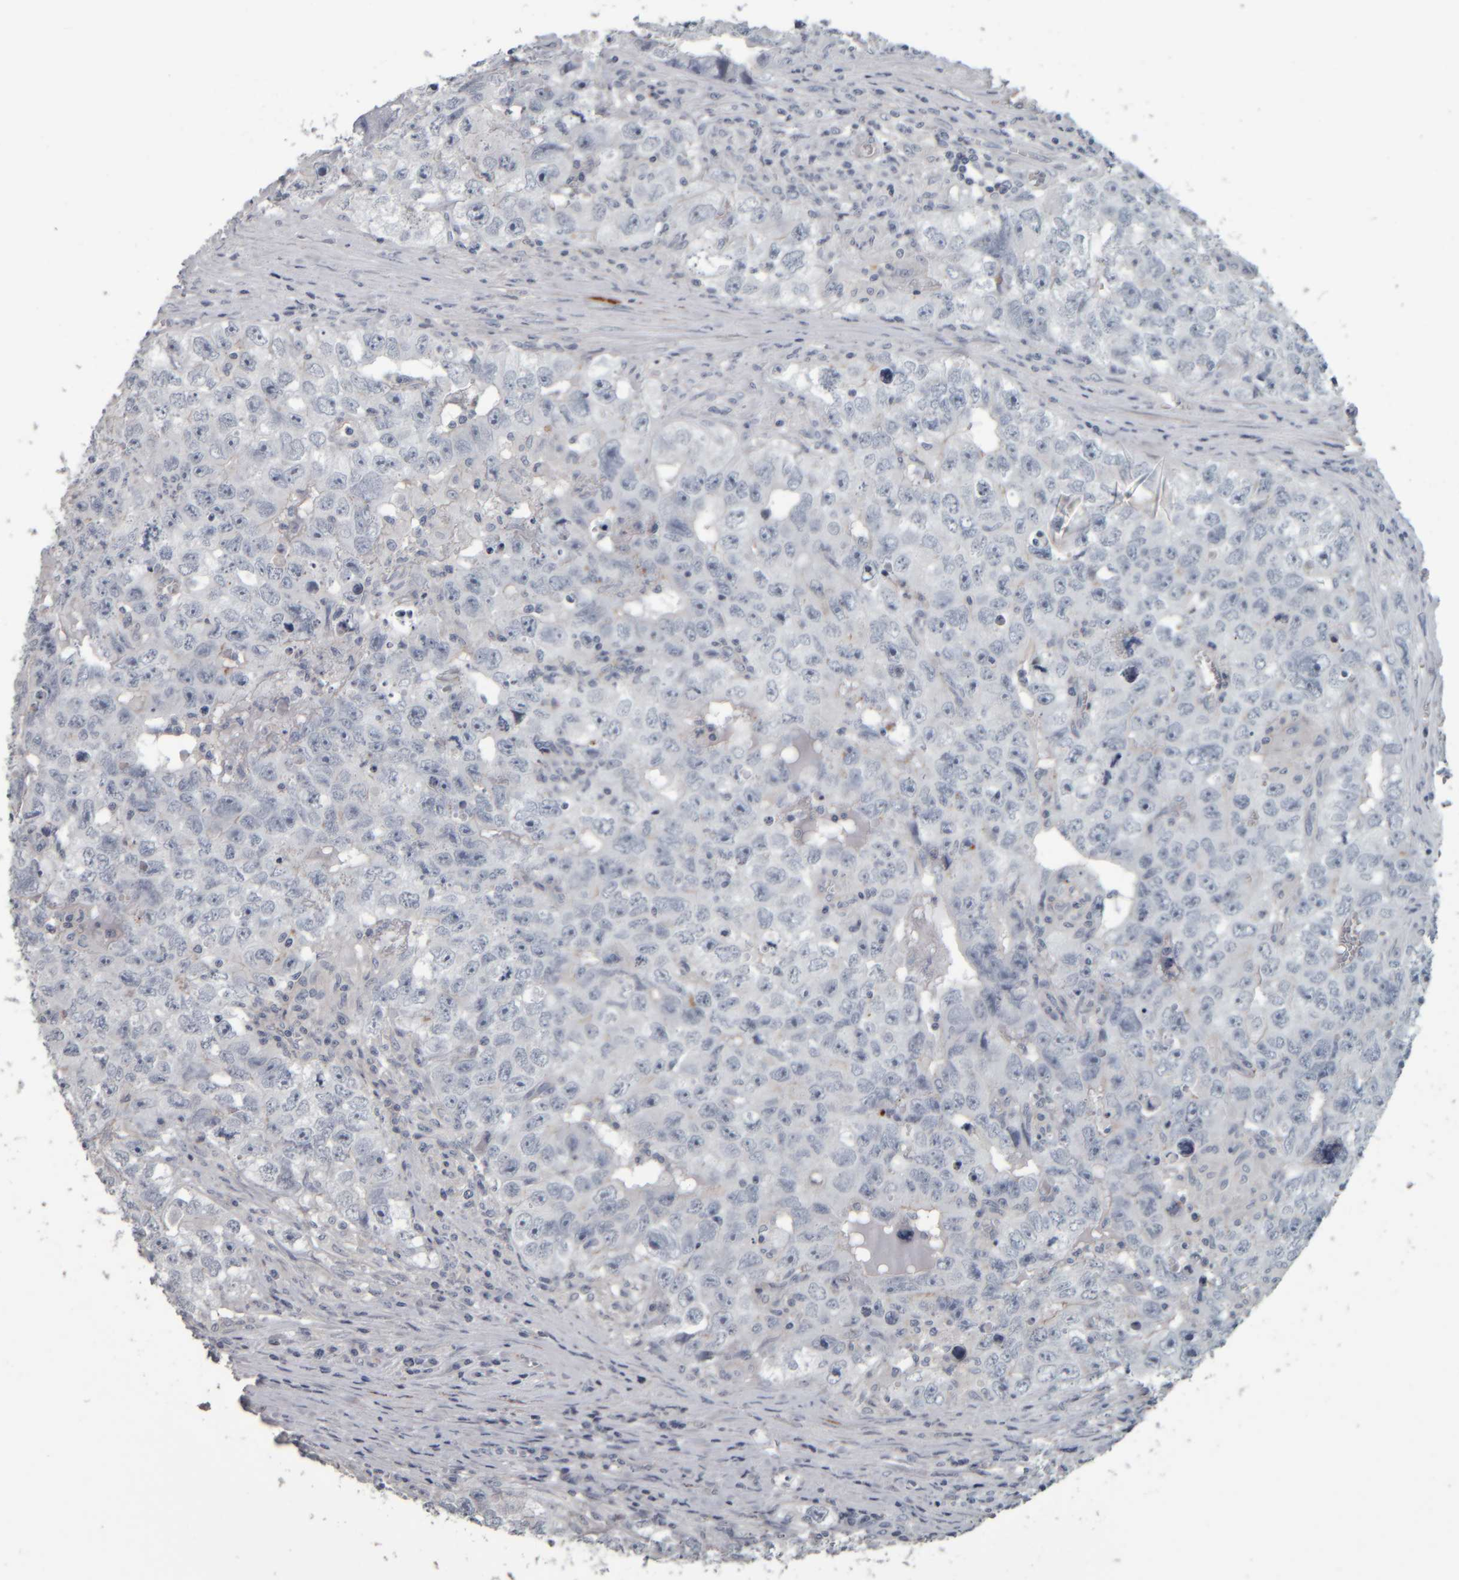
{"staining": {"intensity": "negative", "quantity": "none", "location": "none"}, "tissue": "testis cancer", "cell_type": "Tumor cells", "image_type": "cancer", "snomed": [{"axis": "morphology", "description": "Seminoma, NOS"}, {"axis": "morphology", "description": "Carcinoma, Embryonal, NOS"}, {"axis": "topography", "description": "Testis"}], "caption": "Immunohistochemical staining of human testis cancer exhibits no significant positivity in tumor cells.", "gene": "CAVIN4", "patient": {"sex": "male", "age": 43}}